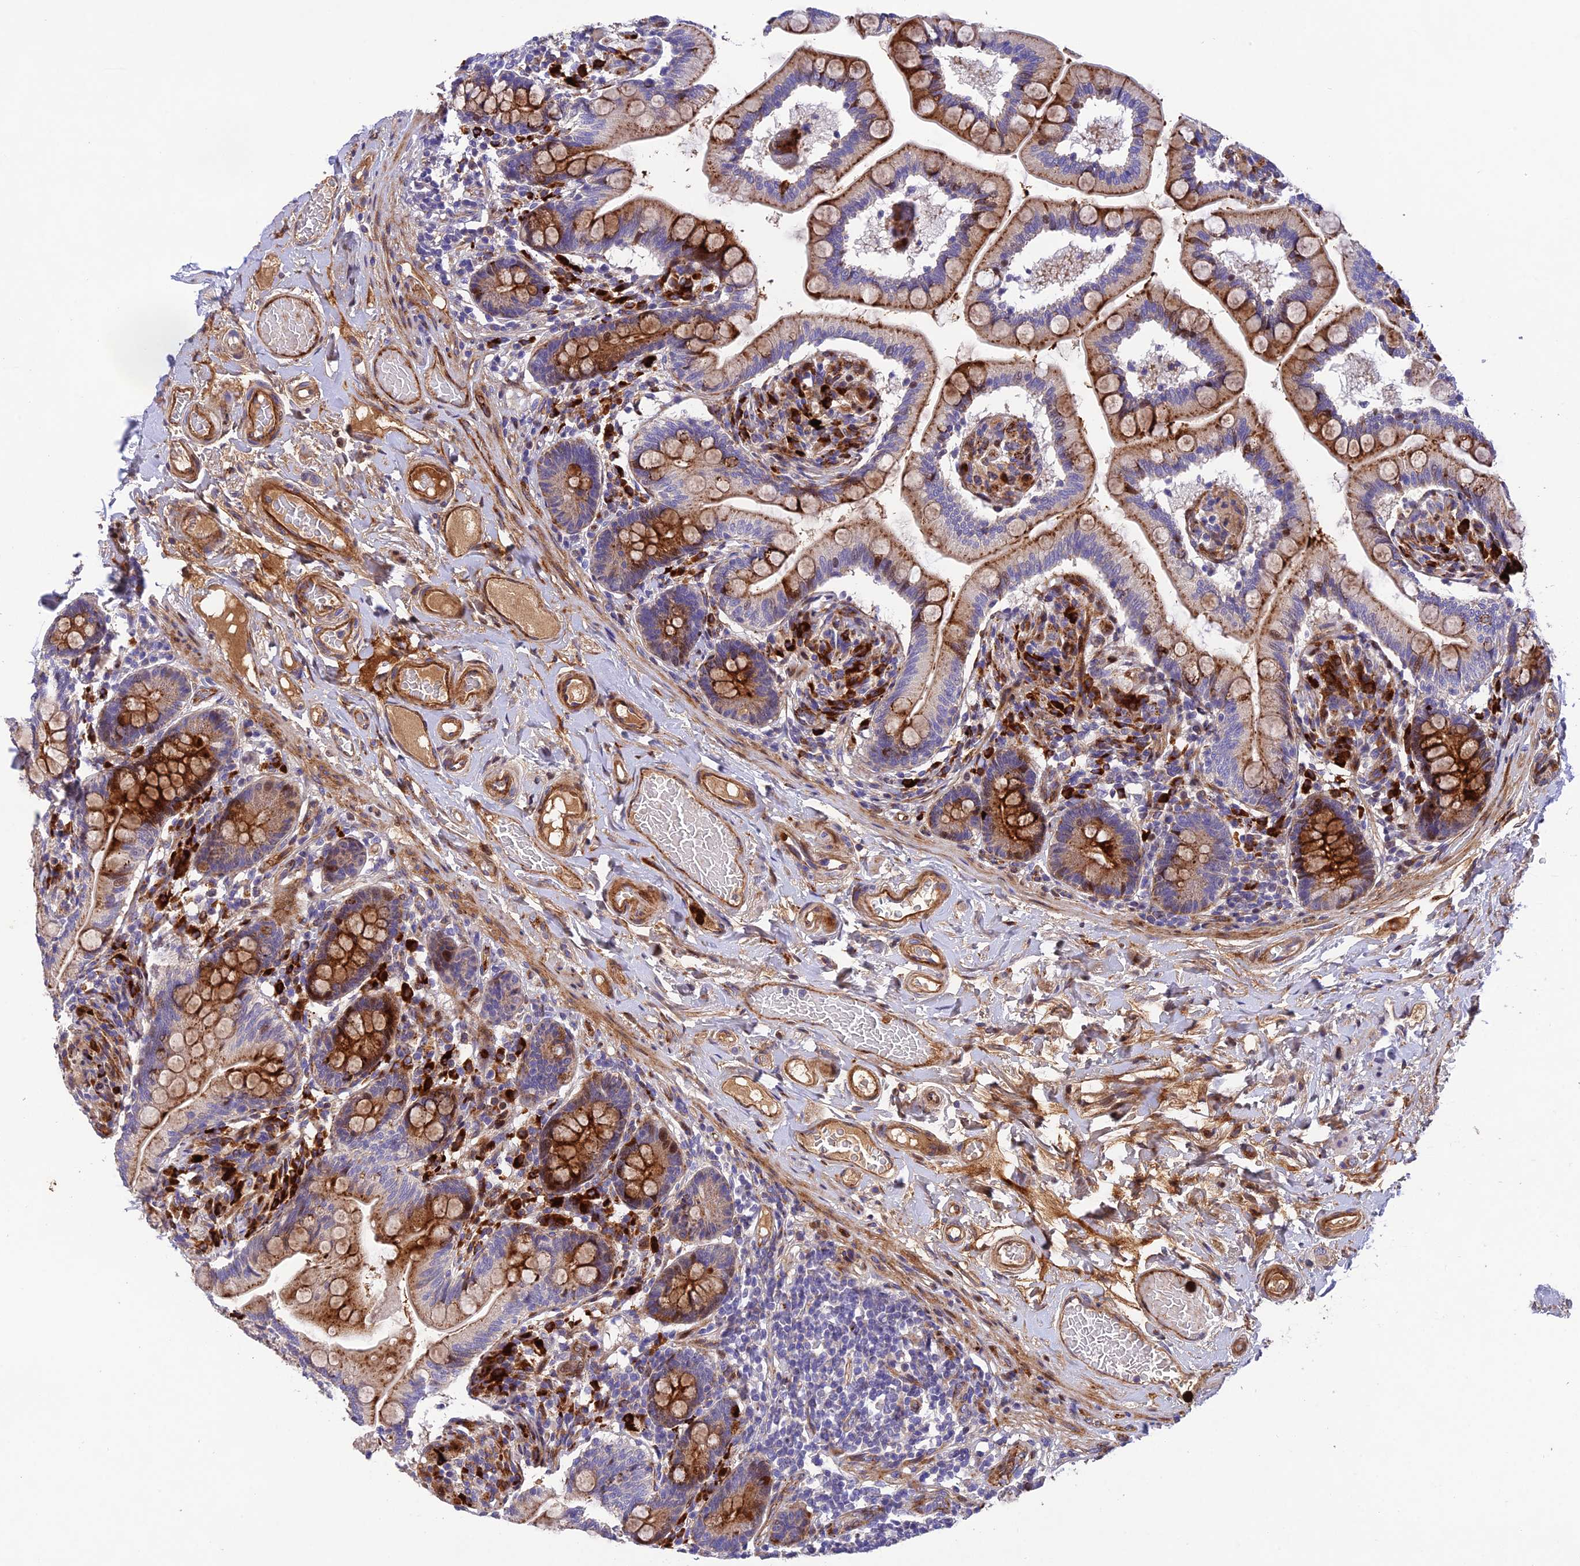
{"staining": {"intensity": "moderate", "quantity": ">75%", "location": "cytoplasmic/membranous"}, "tissue": "small intestine", "cell_type": "Glandular cells", "image_type": "normal", "snomed": [{"axis": "morphology", "description": "Normal tissue, NOS"}, {"axis": "topography", "description": "Small intestine"}], "caption": "A brown stain highlights moderate cytoplasmic/membranous staining of a protein in glandular cells of unremarkable human small intestine. Using DAB (3,3'-diaminobenzidine) (brown) and hematoxylin (blue) stains, captured at high magnification using brightfield microscopy.", "gene": "CPSF4L", "patient": {"sex": "female", "age": 64}}